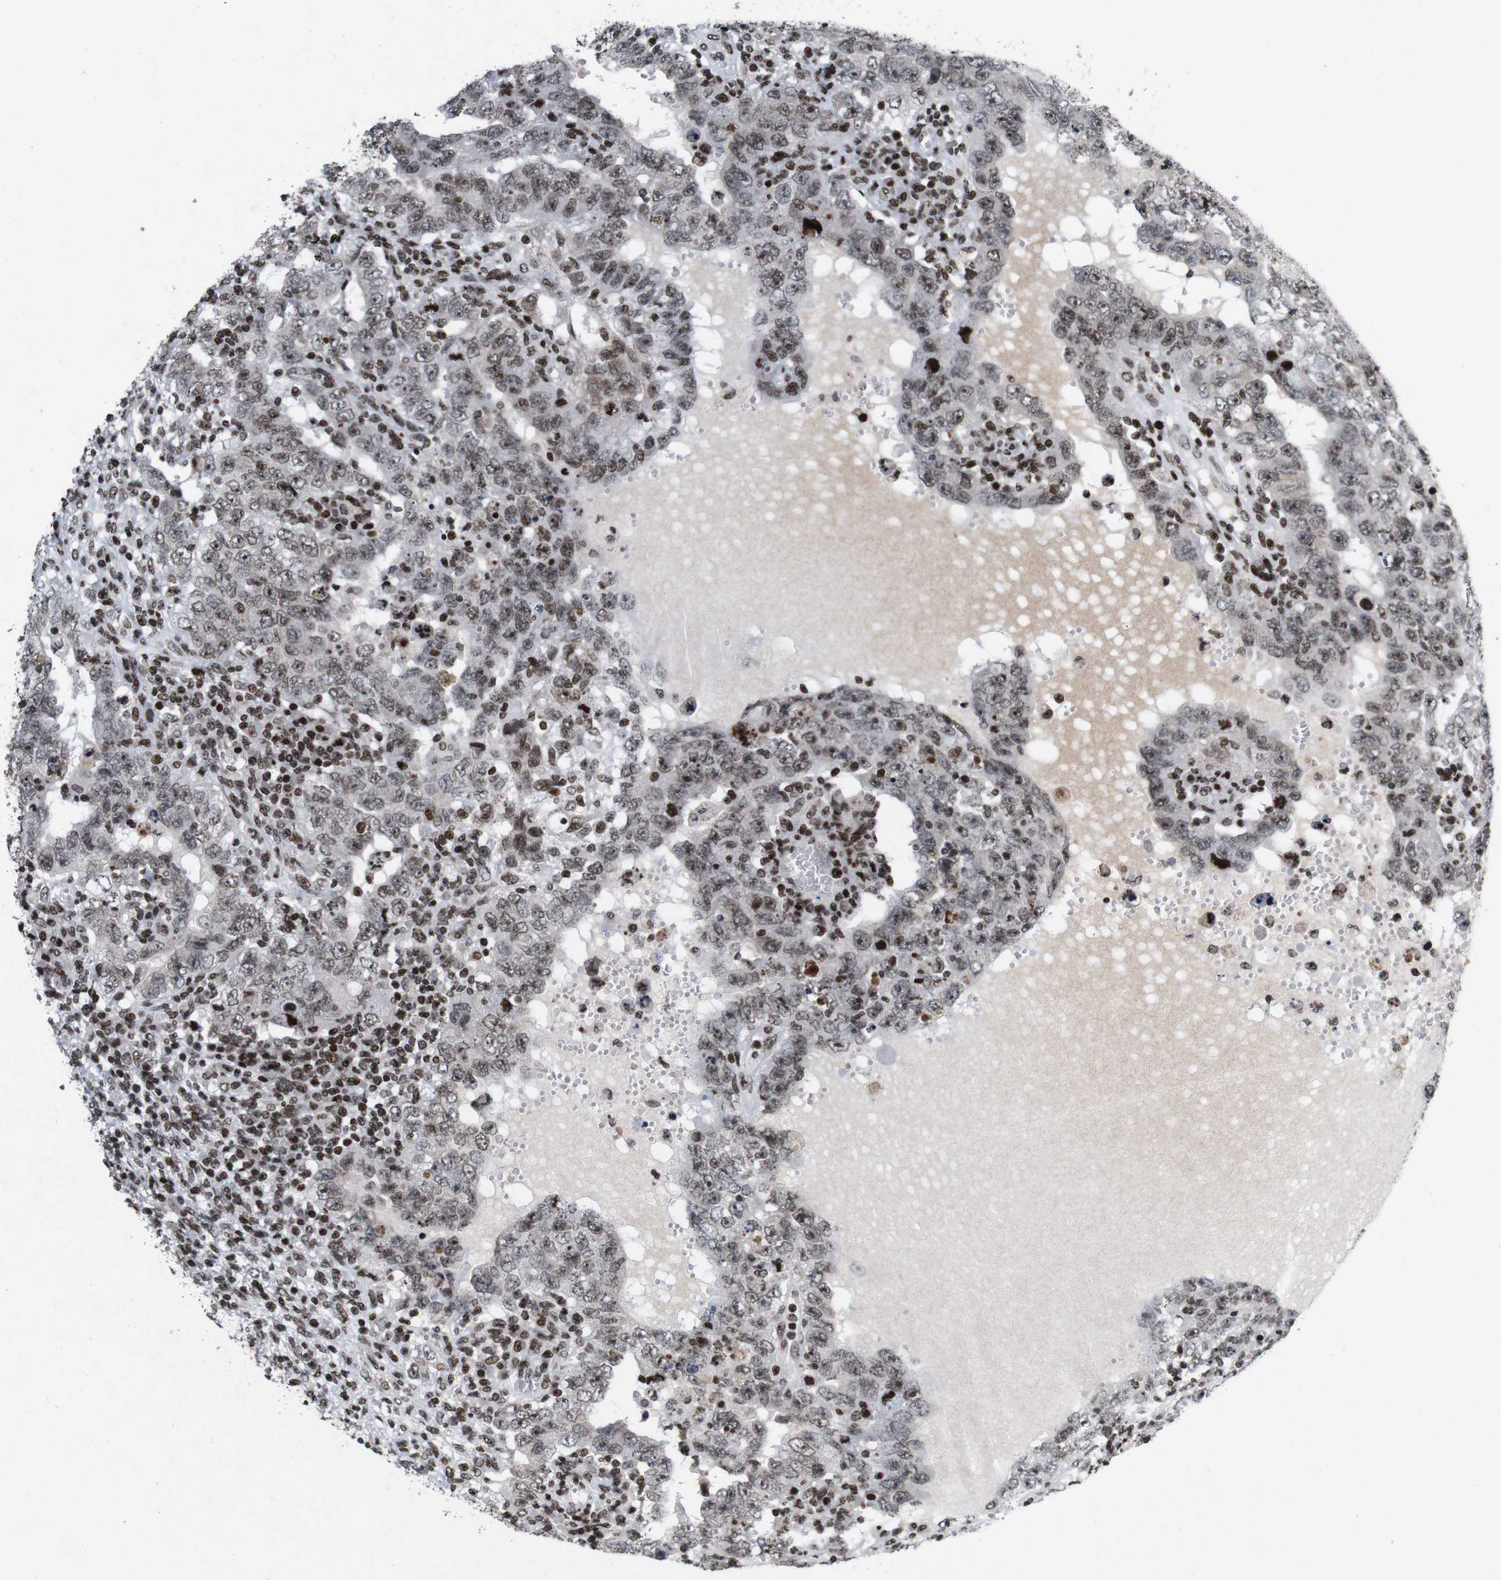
{"staining": {"intensity": "weak", "quantity": ">75%", "location": "nuclear"}, "tissue": "testis cancer", "cell_type": "Tumor cells", "image_type": "cancer", "snomed": [{"axis": "morphology", "description": "Carcinoma, Embryonal, NOS"}, {"axis": "topography", "description": "Testis"}], "caption": "Immunohistochemistry (IHC) (DAB) staining of human embryonal carcinoma (testis) demonstrates weak nuclear protein expression in approximately >75% of tumor cells.", "gene": "MAGEH1", "patient": {"sex": "male", "age": 26}}